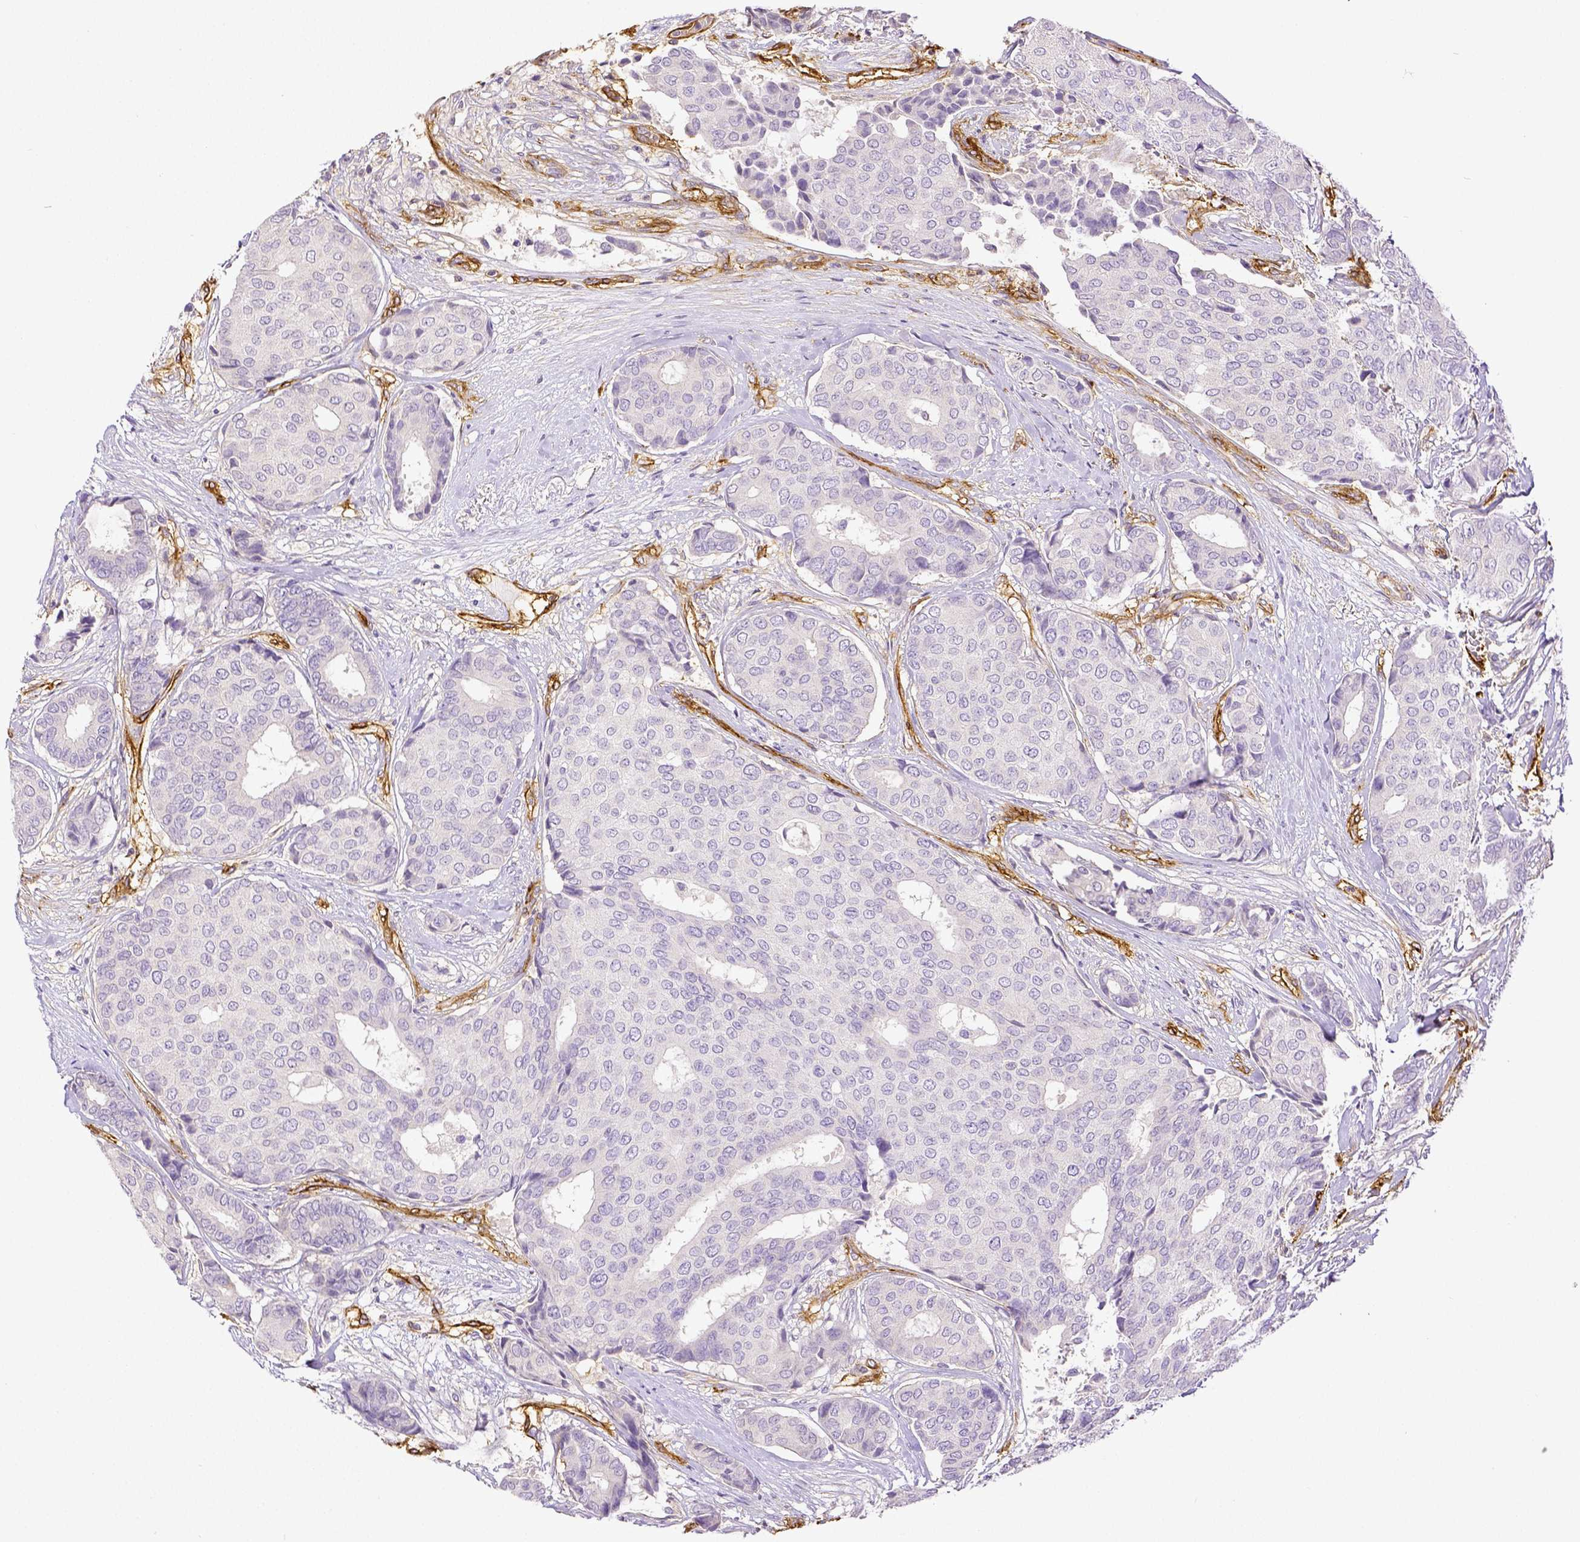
{"staining": {"intensity": "negative", "quantity": "none", "location": "none"}, "tissue": "breast cancer", "cell_type": "Tumor cells", "image_type": "cancer", "snomed": [{"axis": "morphology", "description": "Duct carcinoma"}, {"axis": "topography", "description": "Breast"}], "caption": "The histopathology image shows no significant staining in tumor cells of breast cancer (infiltrating ductal carcinoma). Nuclei are stained in blue.", "gene": "THY1", "patient": {"sex": "female", "age": 75}}